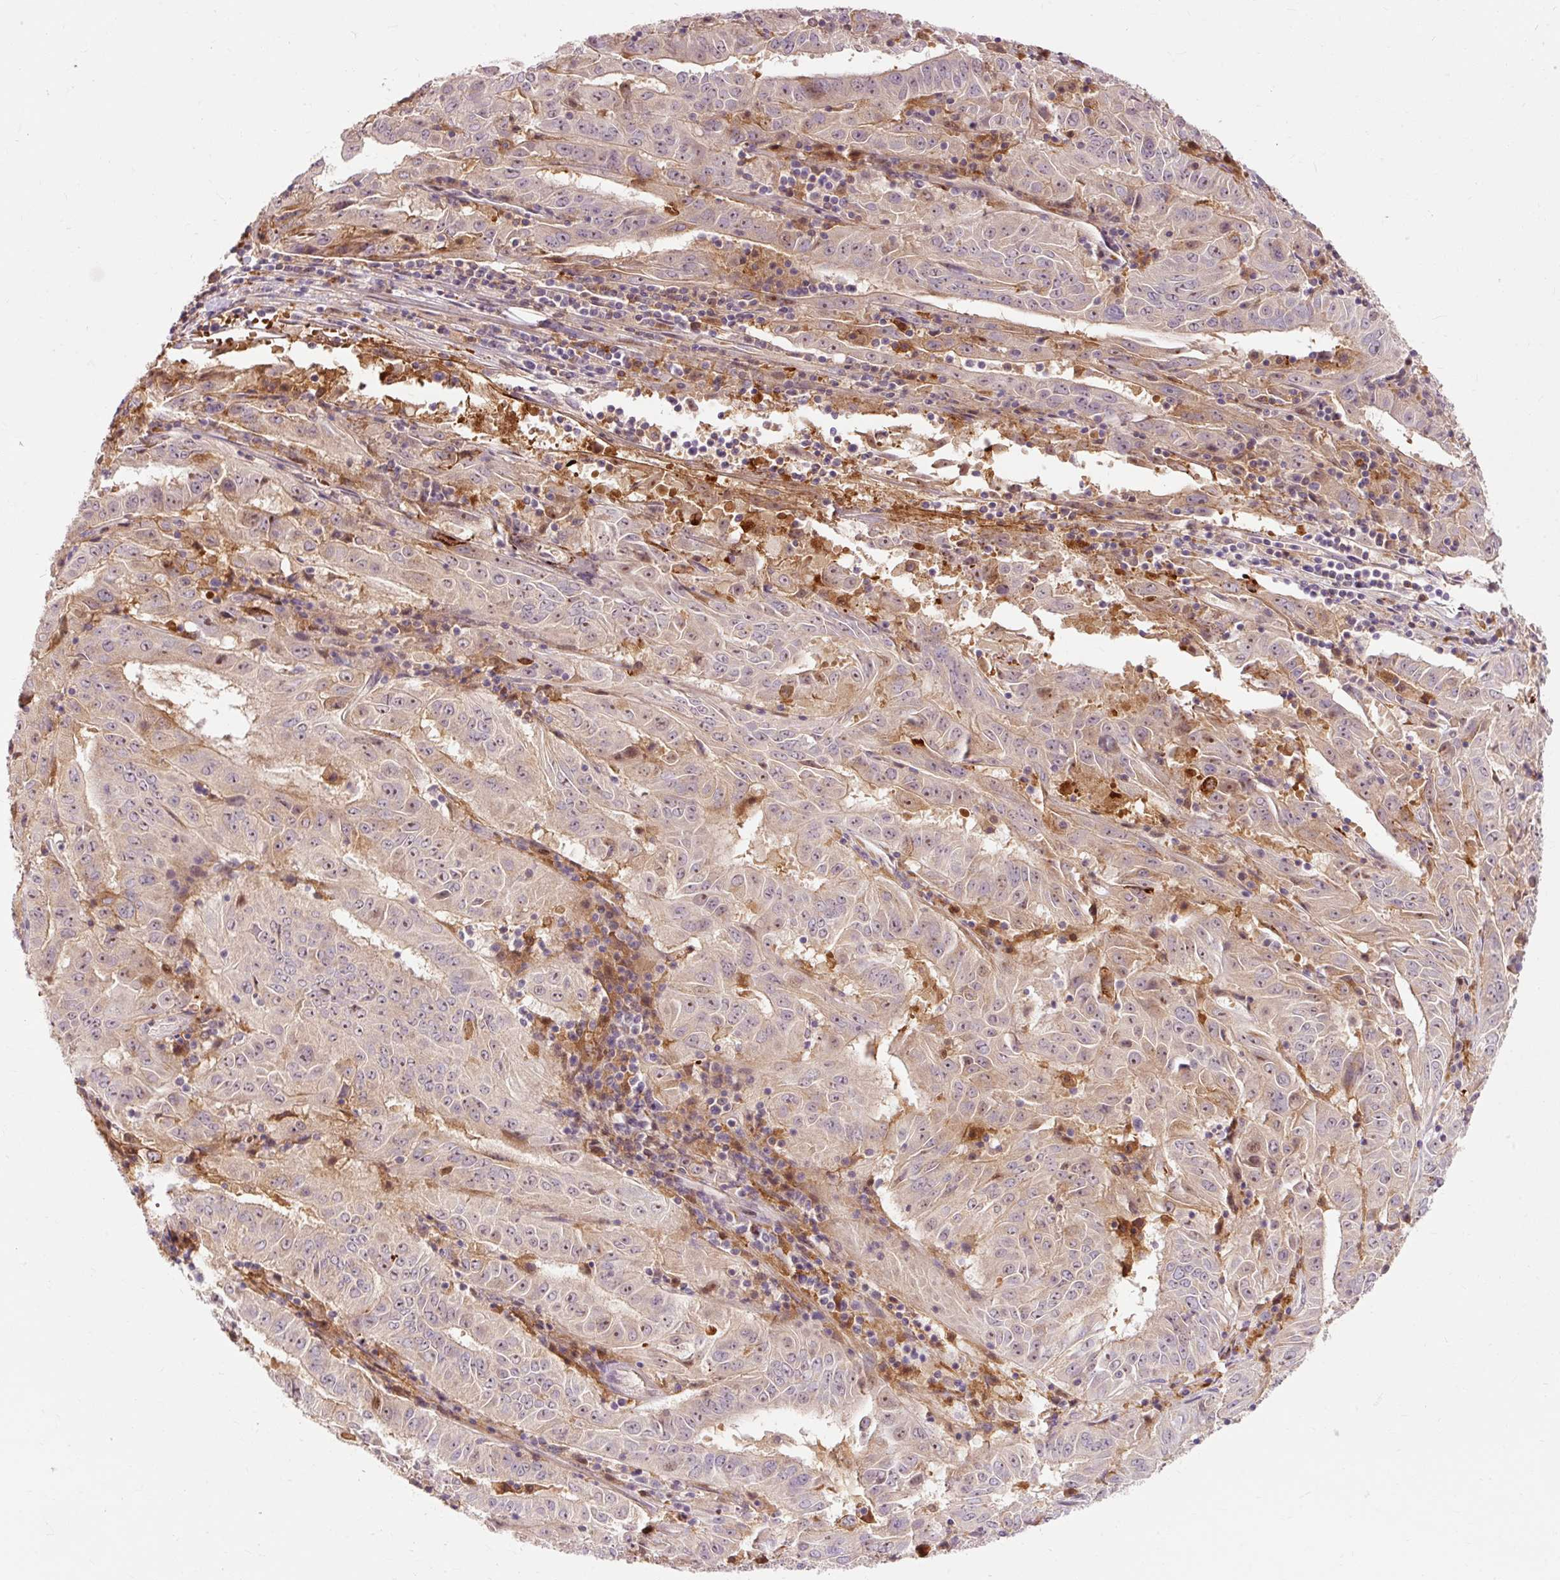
{"staining": {"intensity": "weak", "quantity": "25%-75%", "location": "cytoplasmic/membranous"}, "tissue": "pancreatic cancer", "cell_type": "Tumor cells", "image_type": "cancer", "snomed": [{"axis": "morphology", "description": "Adenocarcinoma, NOS"}, {"axis": "topography", "description": "Pancreas"}], "caption": "Immunohistochemistry (IHC) (DAB) staining of pancreatic cancer shows weak cytoplasmic/membranous protein positivity in about 25%-75% of tumor cells. The staining was performed using DAB, with brown indicating positive protein expression. Nuclei are stained blue with hematoxylin.", "gene": "CEBPZ", "patient": {"sex": "male", "age": 63}}